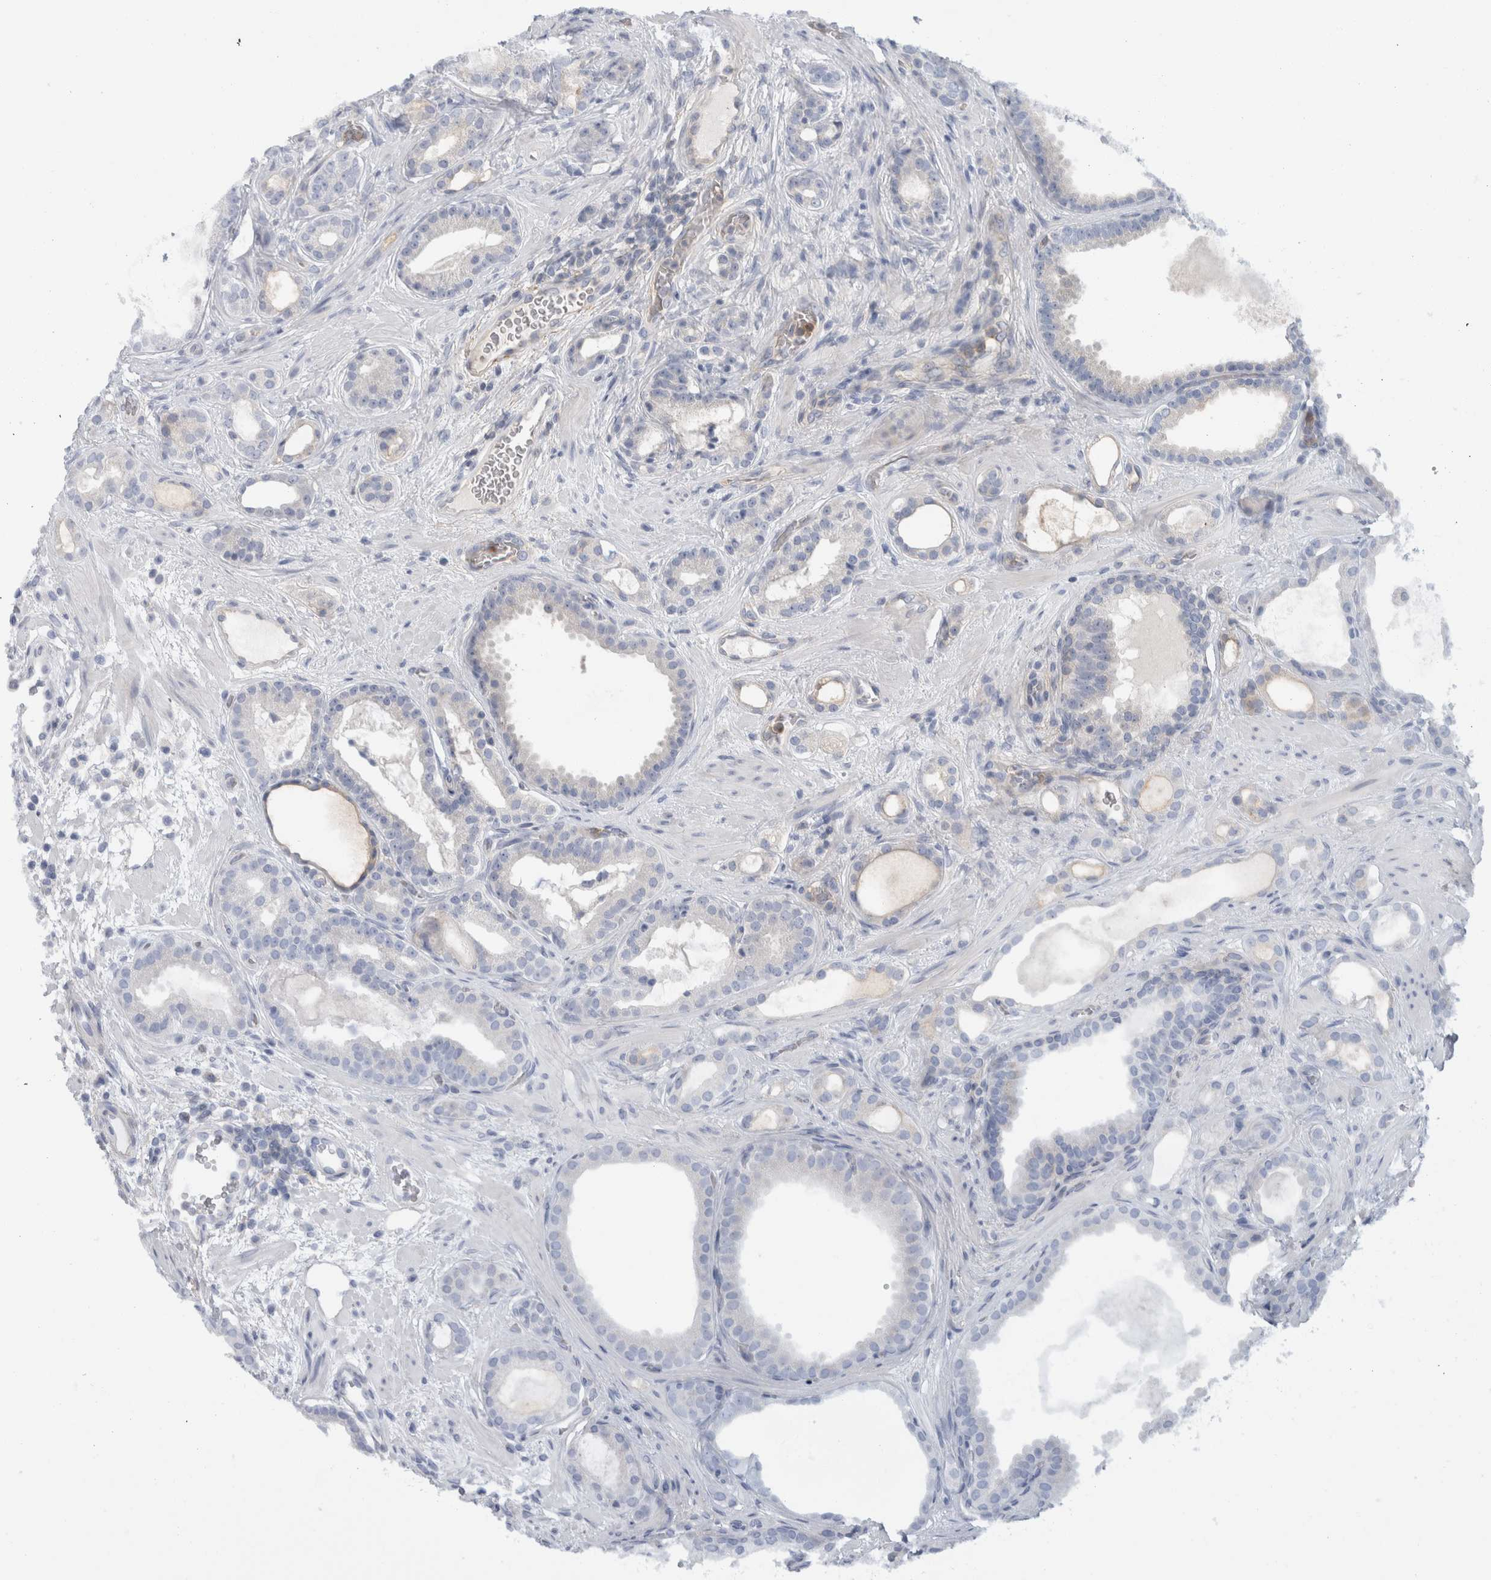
{"staining": {"intensity": "negative", "quantity": "none", "location": "none"}, "tissue": "prostate cancer", "cell_type": "Tumor cells", "image_type": "cancer", "snomed": [{"axis": "morphology", "description": "Adenocarcinoma, High grade"}, {"axis": "topography", "description": "Prostate"}], "caption": "Micrograph shows no significant protein staining in tumor cells of prostate adenocarcinoma (high-grade).", "gene": "CD55", "patient": {"sex": "male", "age": 60}}